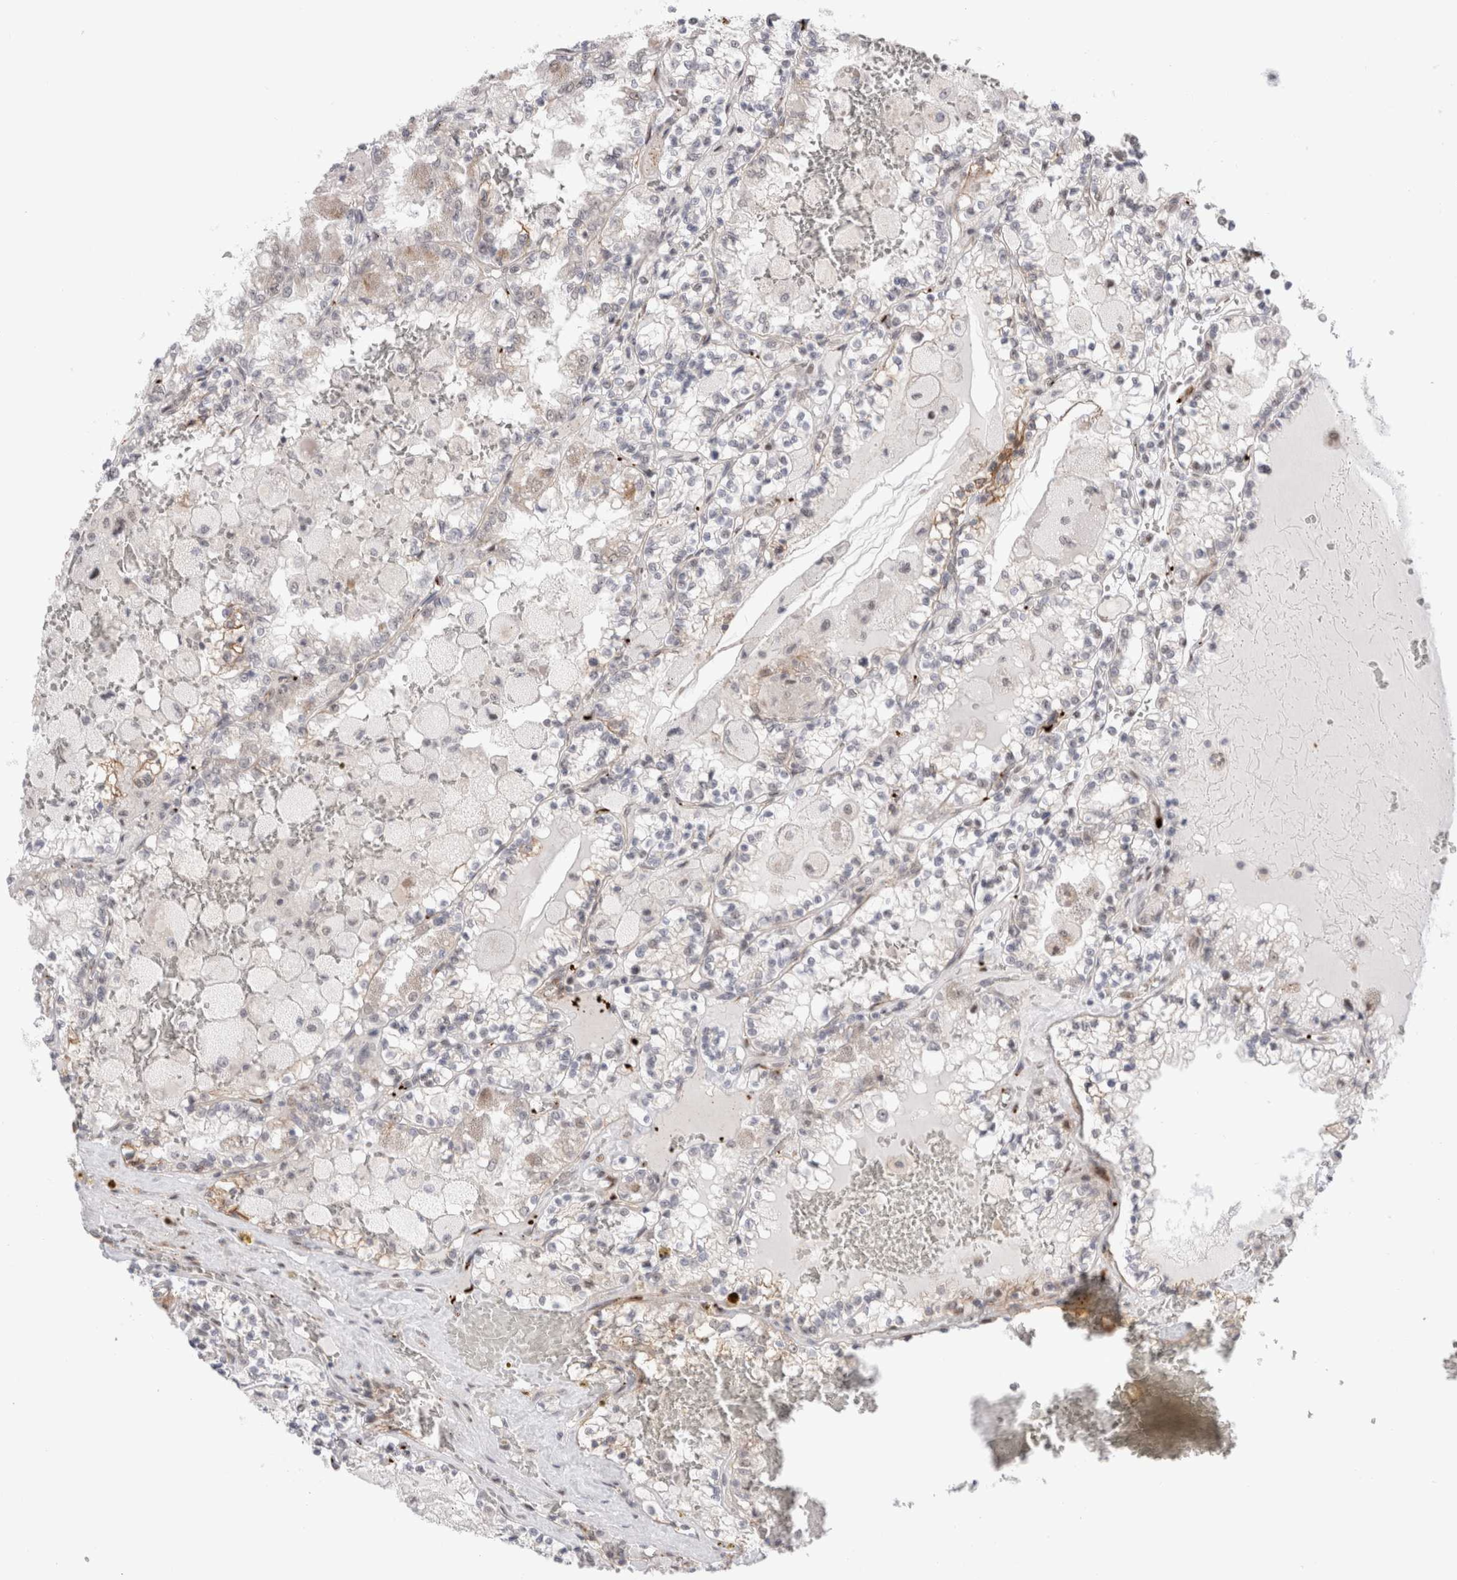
{"staining": {"intensity": "negative", "quantity": "none", "location": "none"}, "tissue": "renal cancer", "cell_type": "Tumor cells", "image_type": "cancer", "snomed": [{"axis": "morphology", "description": "Adenocarcinoma, NOS"}, {"axis": "topography", "description": "Kidney"}], "caption": "Tumor cells are negative for brown protein staining in renal cancer (adenocarcinoma). (DAB (3,3'-diaminobenzidine) immunohistochemistry visualized using brightfield microscopy, high magnification).", "gene": "VPS28", "patient": {"sex": "female", "age": 56}}